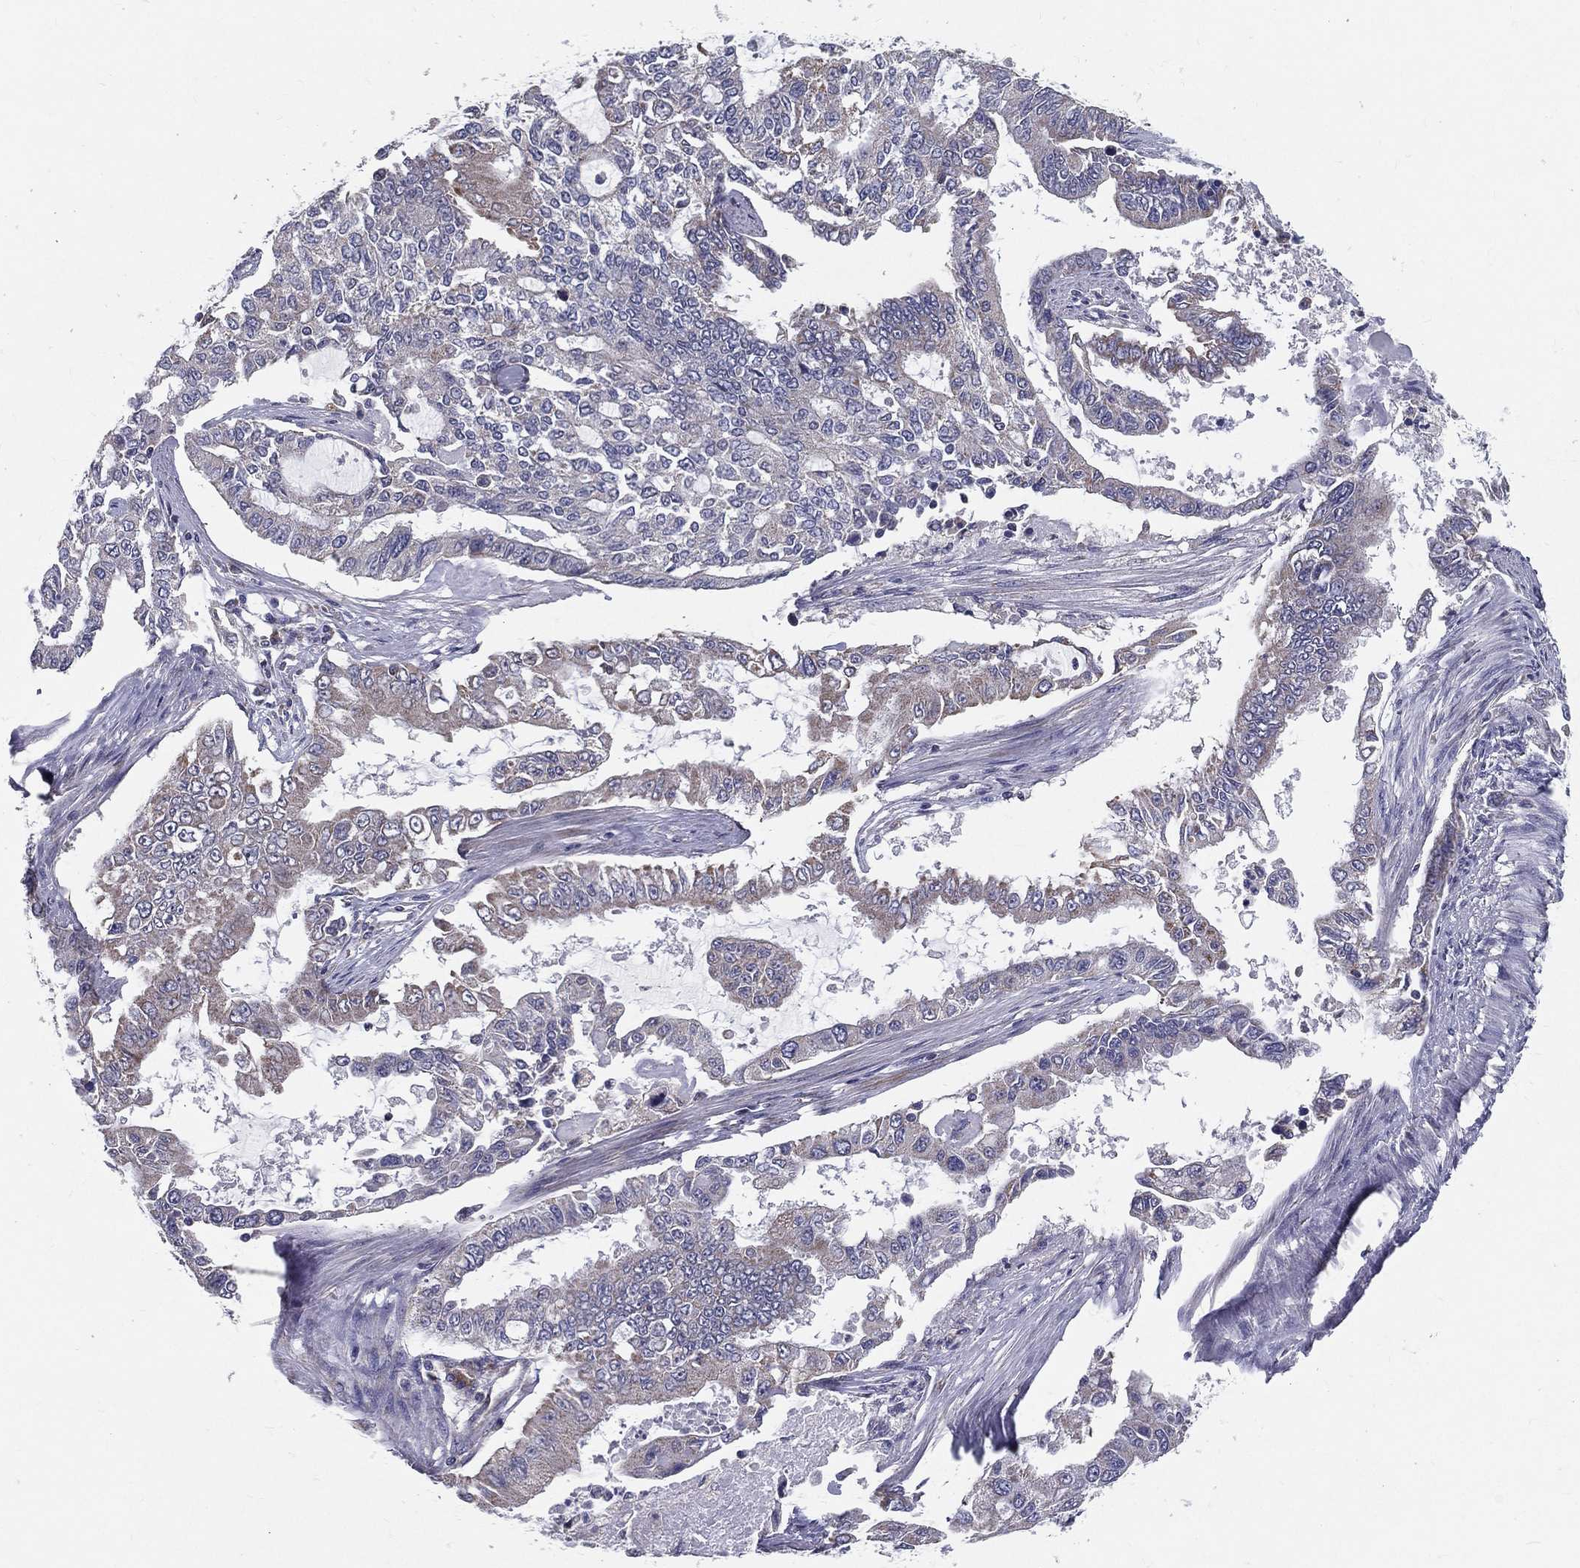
{"staining": {"intensity": "weak", "quantity": "25%-75%", "location": "cytoplasmic/membranous"}, "tissue": "endometrial cancer", "cell_type": "Tumor cells", "image_type": "cancer", "snomed": [{"axis": "morphology", "description": "Adenocarcinoma, NOS"}, {"axis": "topography", "description": "Uterus"}], "caption": "Endometrial adenocarcinoma stained with a protein marker exhibits weak staining in tumor cells.", "gene": "PCSK1", "patient": {"sex": "female", "age": 59}}